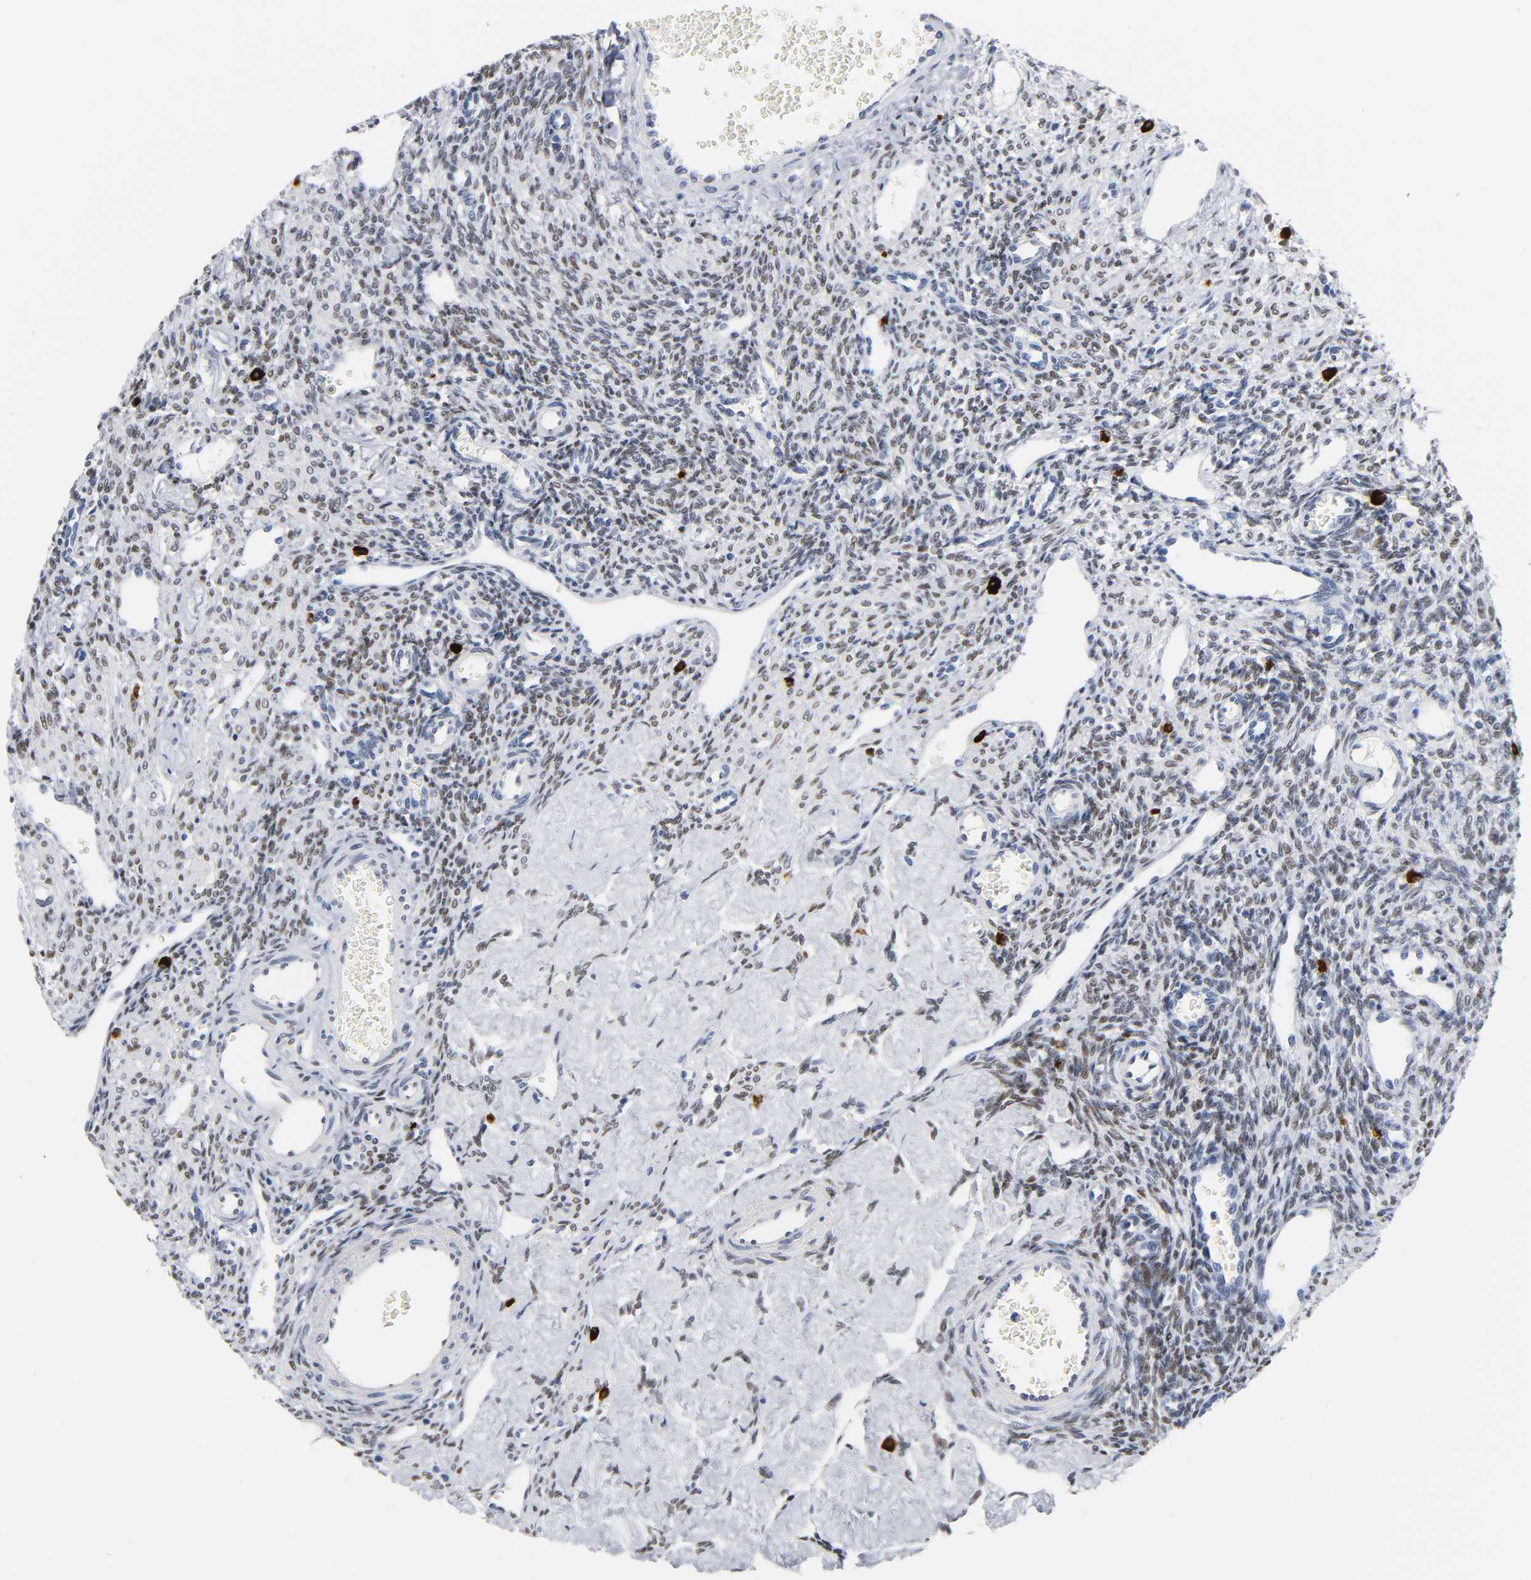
{"staining": {"intensity": "moderate", "quantity": ">75%", "location": "nuclear"}, "tissue": "ovary", "cell_type": "Ovarian stroma cells", "image_type": "normal", "snomed": [{"axis": "morphology", "description": "Normal tissue, NOS"}, {"axis": "topography", "description": "Ovary"}], "caption": "IHC micrograph of unremarkable ovary stained for a protein (brown), which exhibits medium levels of moderate nuclear positivity in about >75% of ovarian stroma cells.", "gene": "NAB2", "patient": {"sex": "female", "age": 33}}